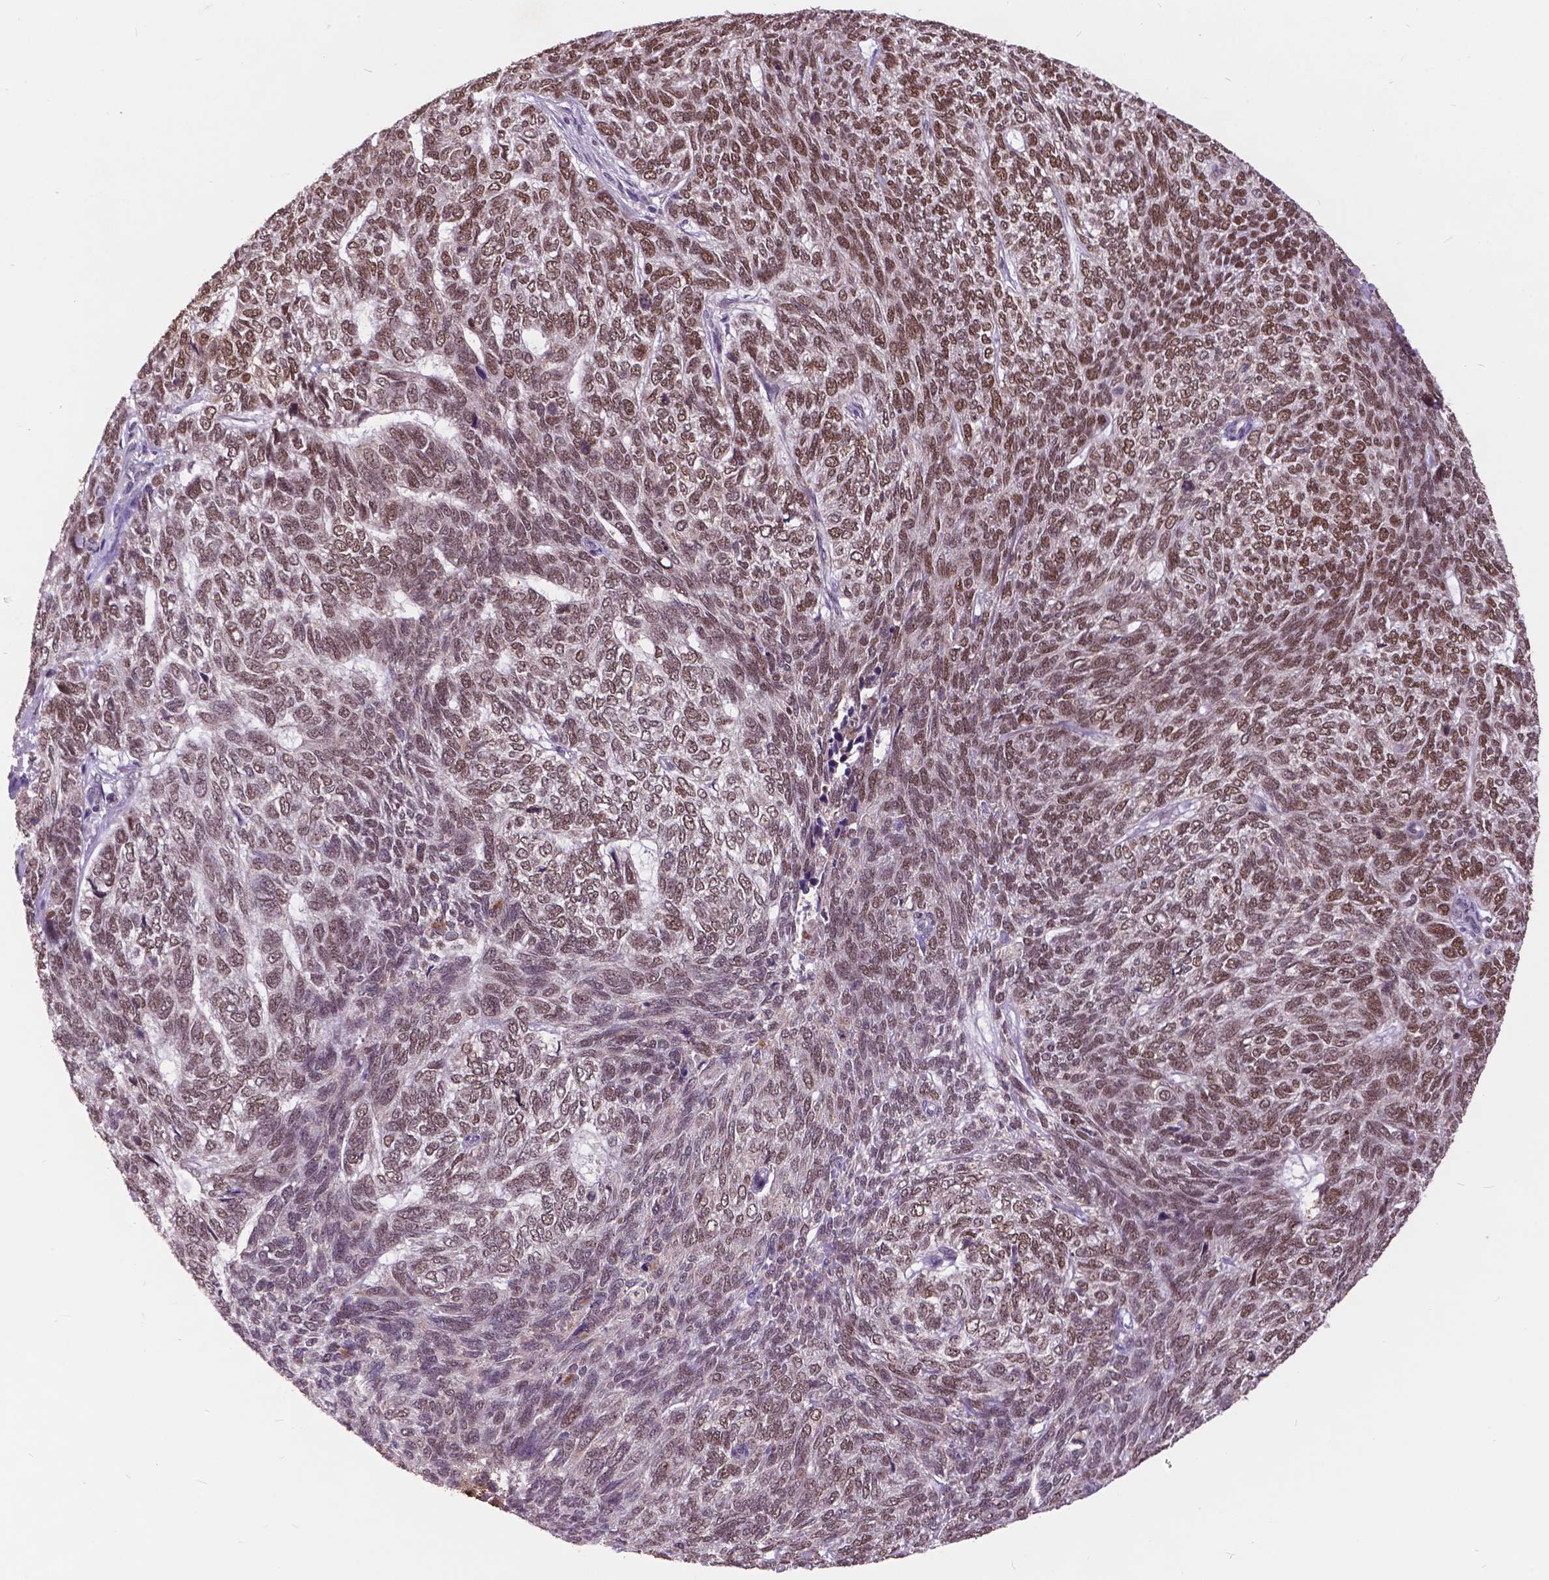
{"staining": {"intensity": "moderate", "quantity": ">75%", "location": "nuclear"}, "tissue": "skin cancer", "cell_type": "Tumor cells", "image_type": "cancer", "snomed": [{"axis": "morphology", "description": "Basal cell carcinoma"}, {"axis": "topography", "description": "Skin"}], "caption": "A high-resolution histopathology image shows immunohistochemistry (IHC) staining of basal cell carcinoma (skin), which demonstrates moderate nuclear positivity in about >75% of tumor cells.", "gene": "MSH2", "patient": {"sex": "female", "age": 65}}